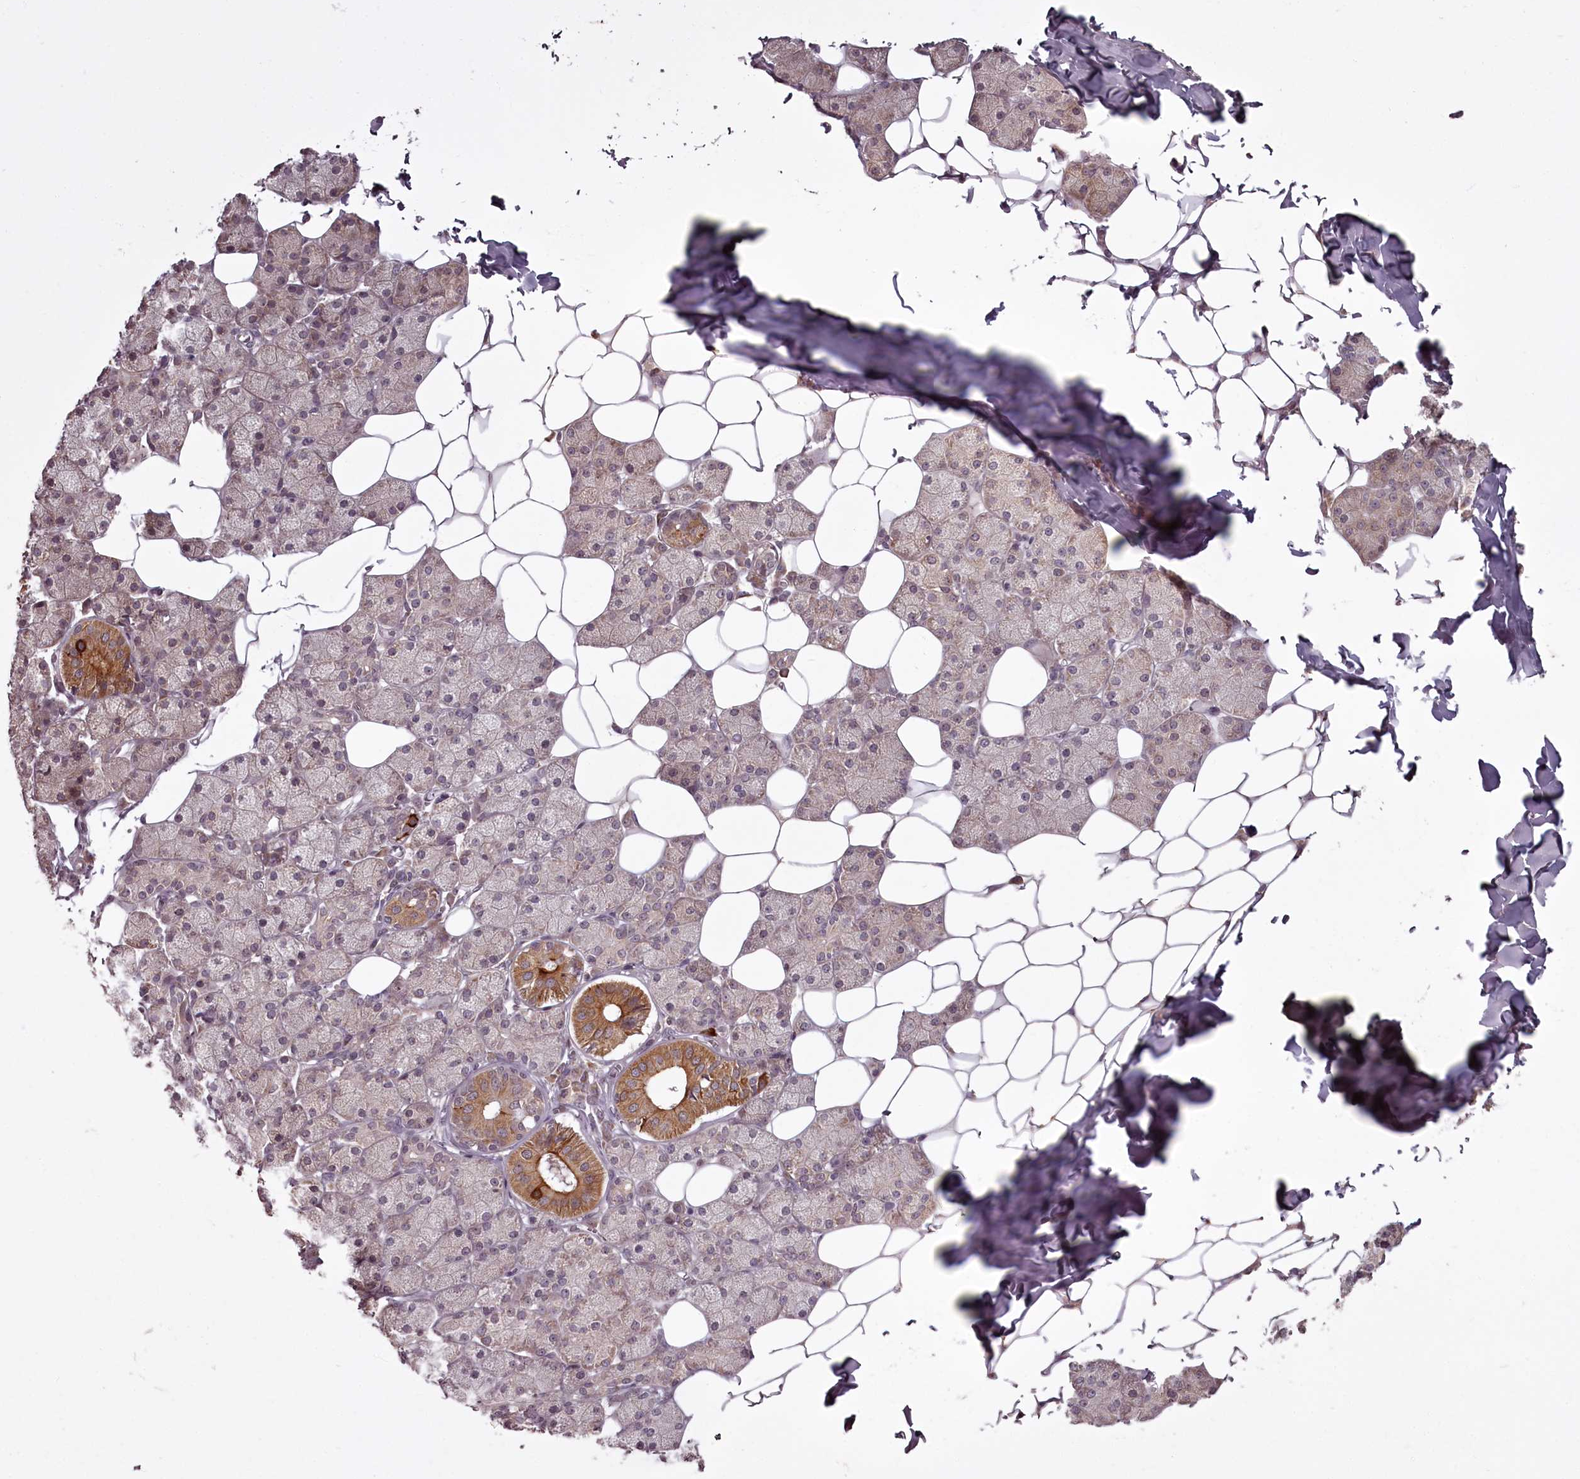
{"staining": {"intensity": "moderate", "quantity": "25%-75%", "location": "cytoplasmic/membranous"}, "tissue": "salivary gland", "cell_type": "Glandular cells", "image_type": "normal", "snomed": [{"axis": "morphology", "description": "Normal tissue, NOS"}, {"axis": "topography", "description": "Salivary gland"}], "caption": "The histopathology image shows immunohistochemical staining of benign salivary gland. There is moderate cytoplasmic/membranous positivity is appreciated in approximately 25%-75% of glandular cells. (DAB (3,3'-diaminobenzidine) = brown stain, brightfield microscopy at high magnification).", "gene": "PCBP2", "patient": {"sex": "female", "age": 33}}